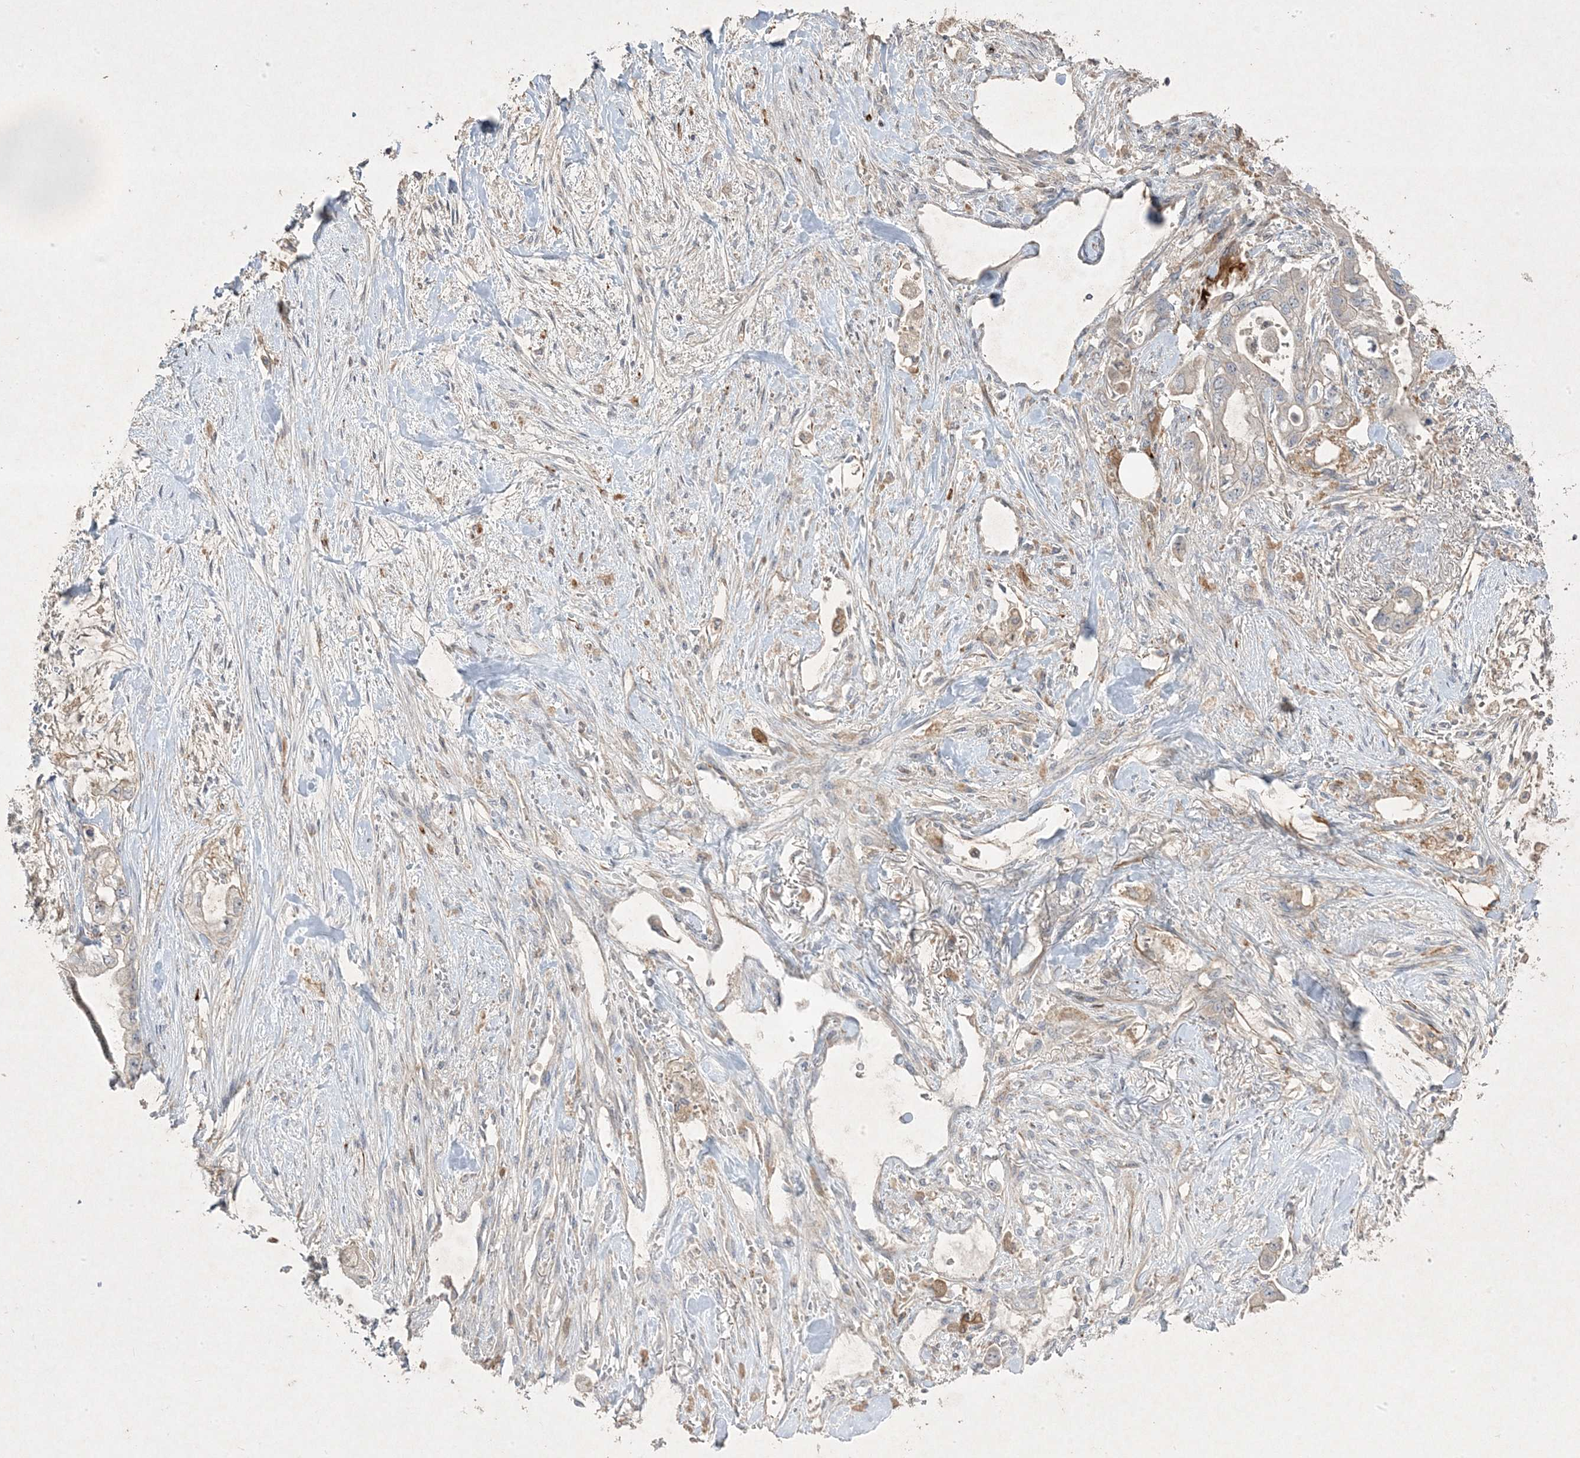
{"staining": {"intensity": "negative", "quantity": "none", "location": "none"}, "tissue": "stomach cancer", "cell_type": "Tumor cells", "image_type": "cancer", "snomed": [{"axis": "morphology", "description": "Adenocarcinoma, NOS"}, {"axis": "topography", "description": "Stomach"}], "caption": "Tumor cells show no significant expression in stomach adenocarcinoma.", "gene": "RGL4", "patient": {"sex": "male", "age": 62}}